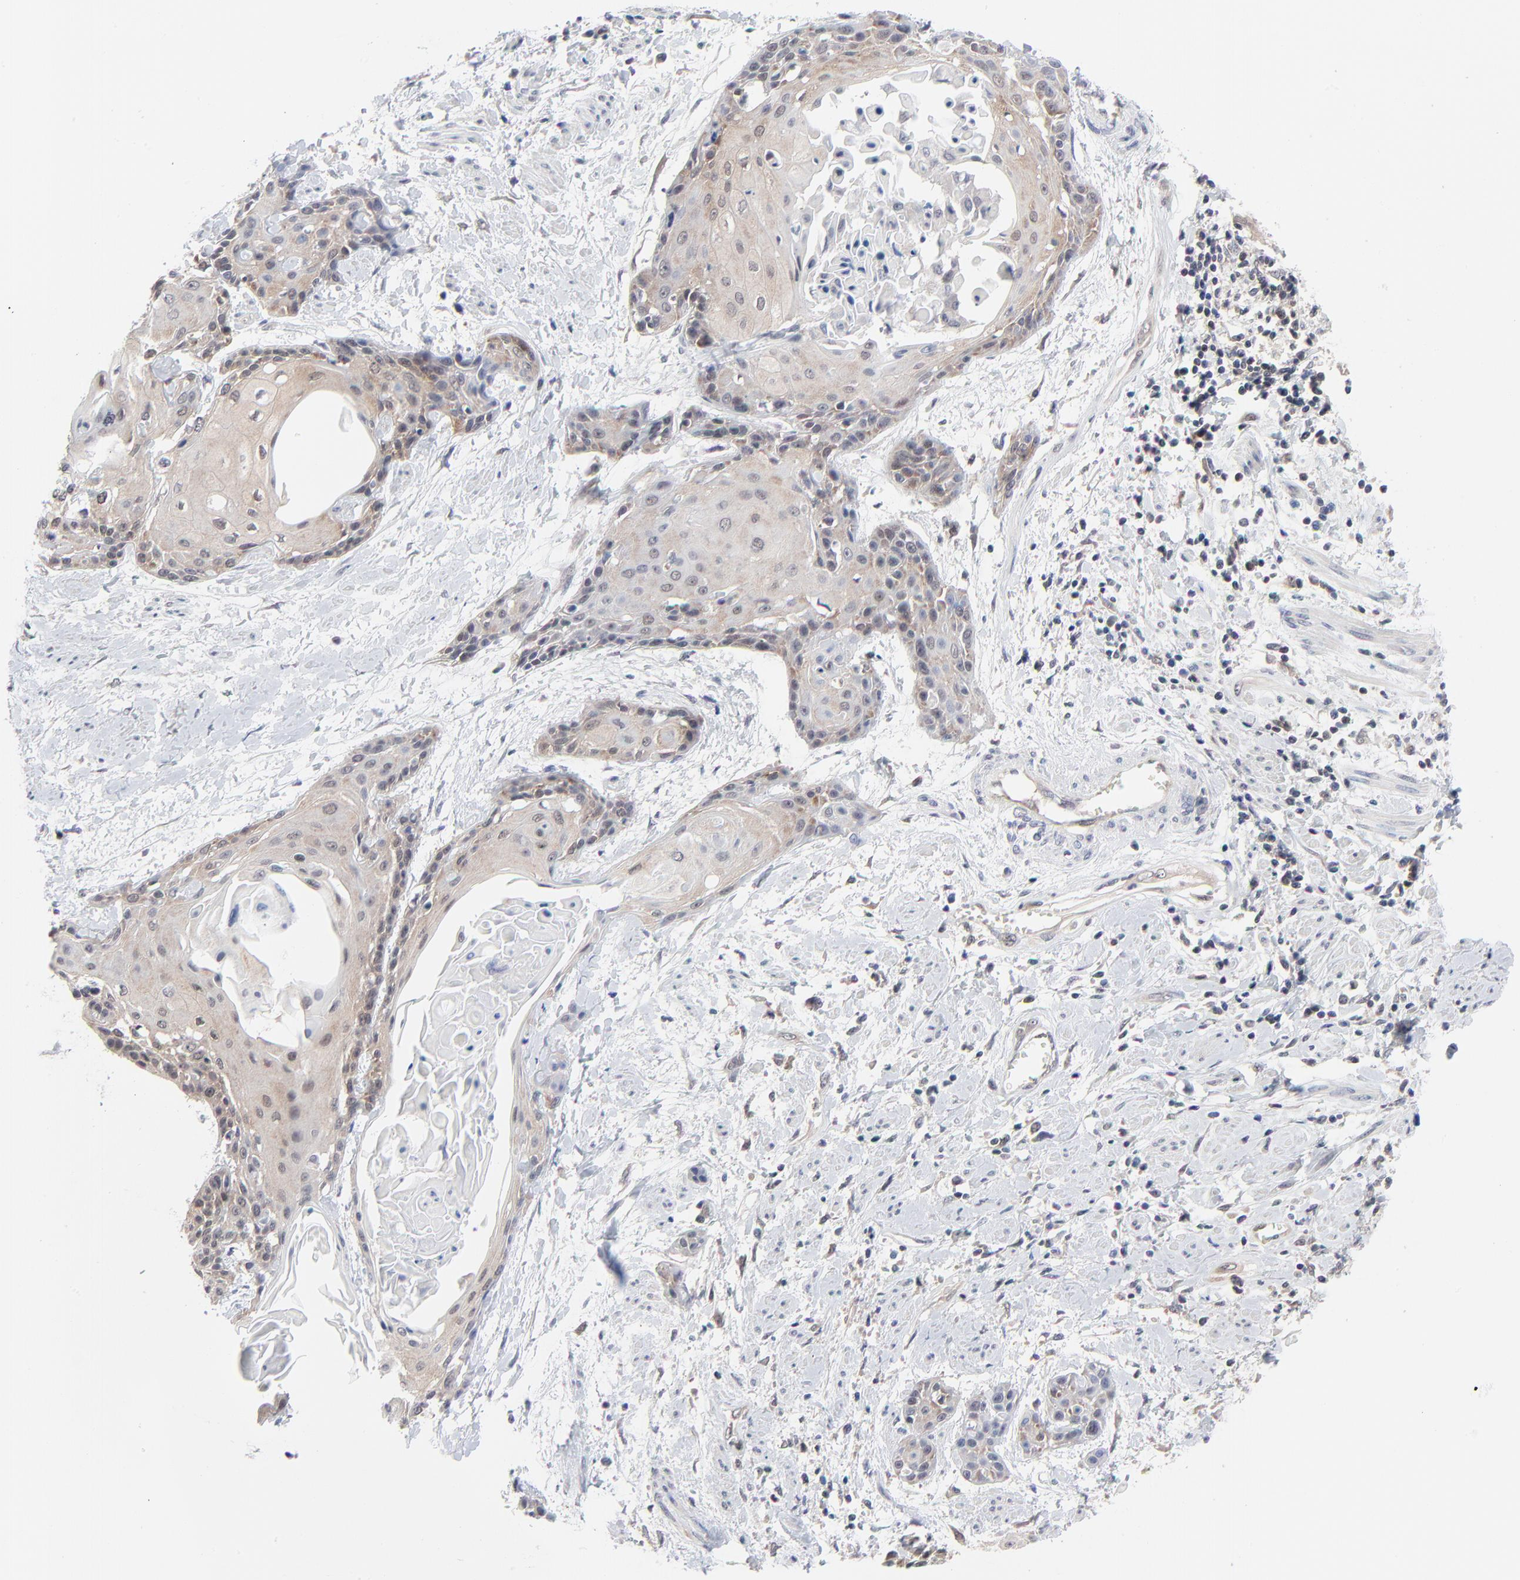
{"staining": {"intensity": "weak", "quantity": "25%-75%", "location": "cytoplasmic/membranous"}, "tissue": "cervical cancer", "cell_type": "Tumor cells", "image_type": "cancer", "snomed": [{"axis": "morphology", "description": "Squamous cell carcinoma, NOS"}, {"axis": "topography", "description": "Cervix"}], "caption": "Brown immunohistochemical staining in human cervical cancer (squamous cell carcinoma) displays weak cytoplasmic/membranous staining in approximately 25%-75% of tumor cells. (DAB IHC with brightfield microscopy, high magnification).", "gene": "RPS6KB1", "patient": {"sex": "female", "age": 57}}